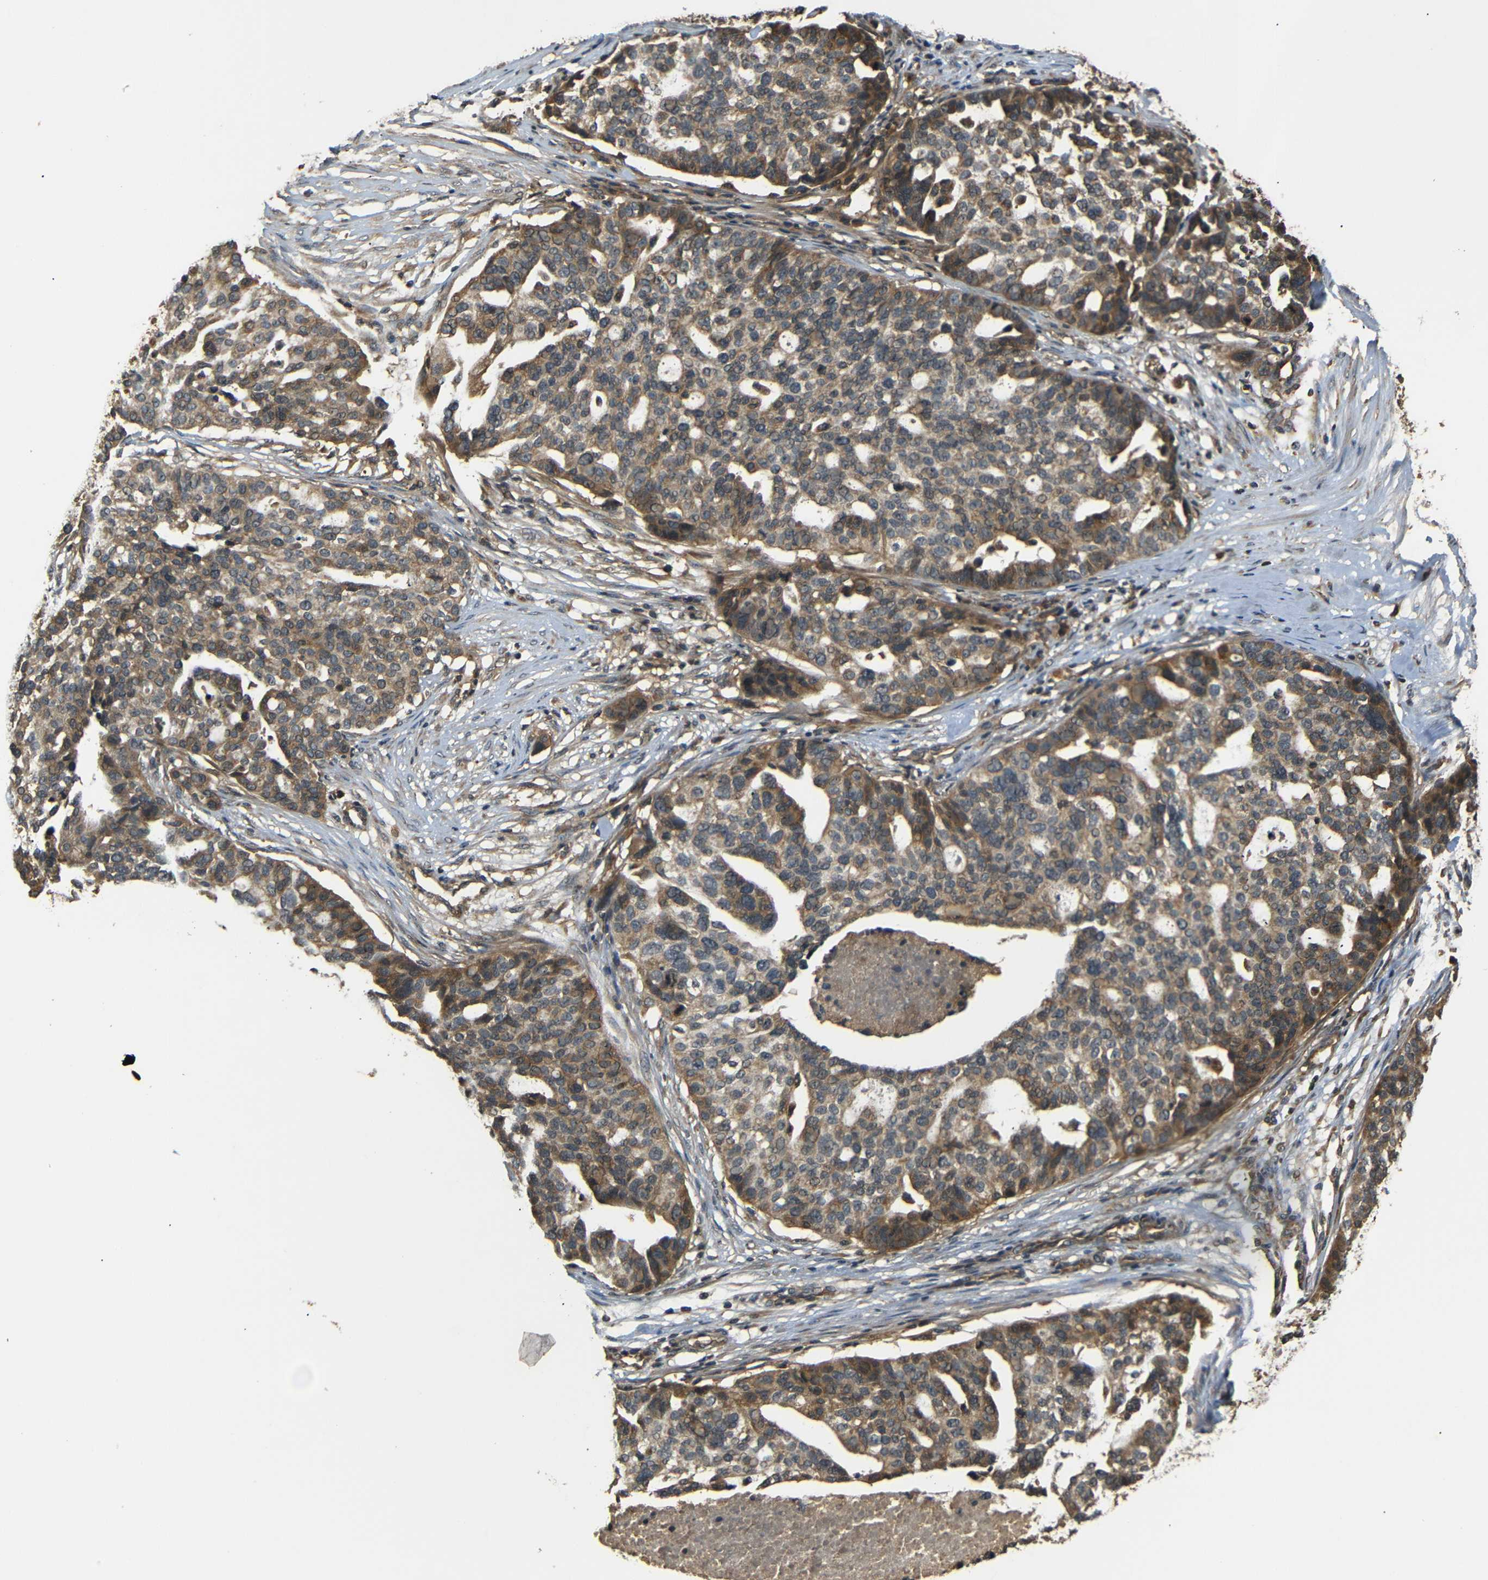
{"staining": {"intensity": "moderate", "quantity": ">75%", "location": "cytoplasmic/membranous"}, "tissue": "ovarian cancer", "cell_type": "Tumor cells", "image_type": "cancer", "snomed": [{"axis": "morphology", "description": "Cystadenocarcinoma, serous, NOS"}, {"axis": "topography", "description": "Ovary"}], "caption": "IHC micrograph of neoplastic tissue: human ovarian cancer (serous cystadenocarcinoma) stained using immunohistochemistry demonstrates medium levels of moderate protein expression localized specifically in the cytoplasmic/membranous of tumor cells, appearing as a cytoplasmic/membranous brown color.", "gene": "TANK", "patient": {"sex": "female", "age": 59}}